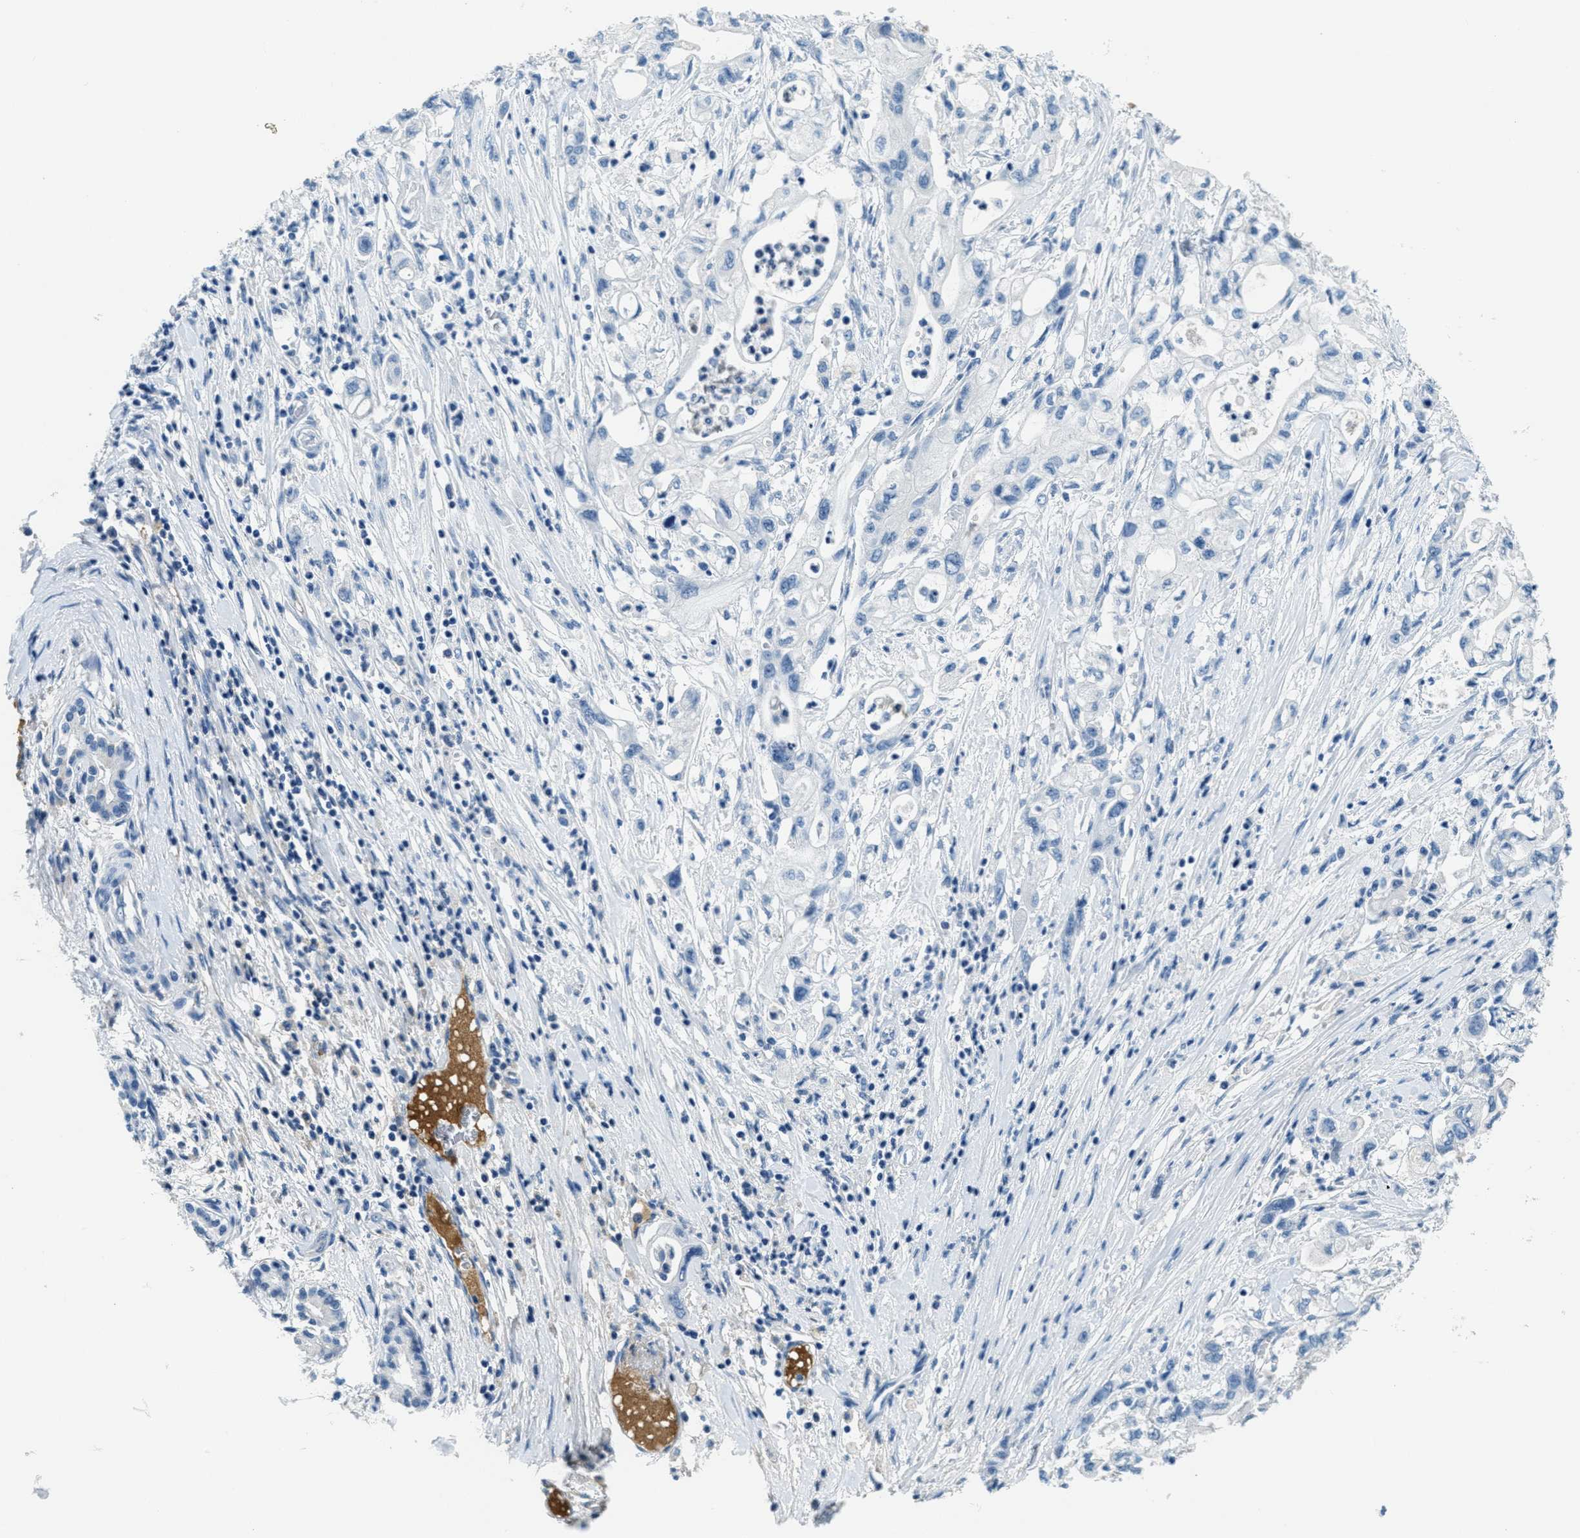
{"staining": {"intensity": "negative", "quantity": "none", "location": "none"}, "tissue": "pancreatic cancer", "cell_type": "Tumor cells", "image_type": "cancer", "snomed": [{"axis": "morphology", "description": "Adenocarcinoma, NOS"}, {"axis": "topography", "description": "Pancreas"}], "caption": "A photomicrograph of adenocarcinoma (pancreatic) stained for a protein reveals no brown staining in tumor cells. (DAB immunohistochemistry, high magnification).", "gene": "A2M", "patient": {"sex": "male", "age": 79}}